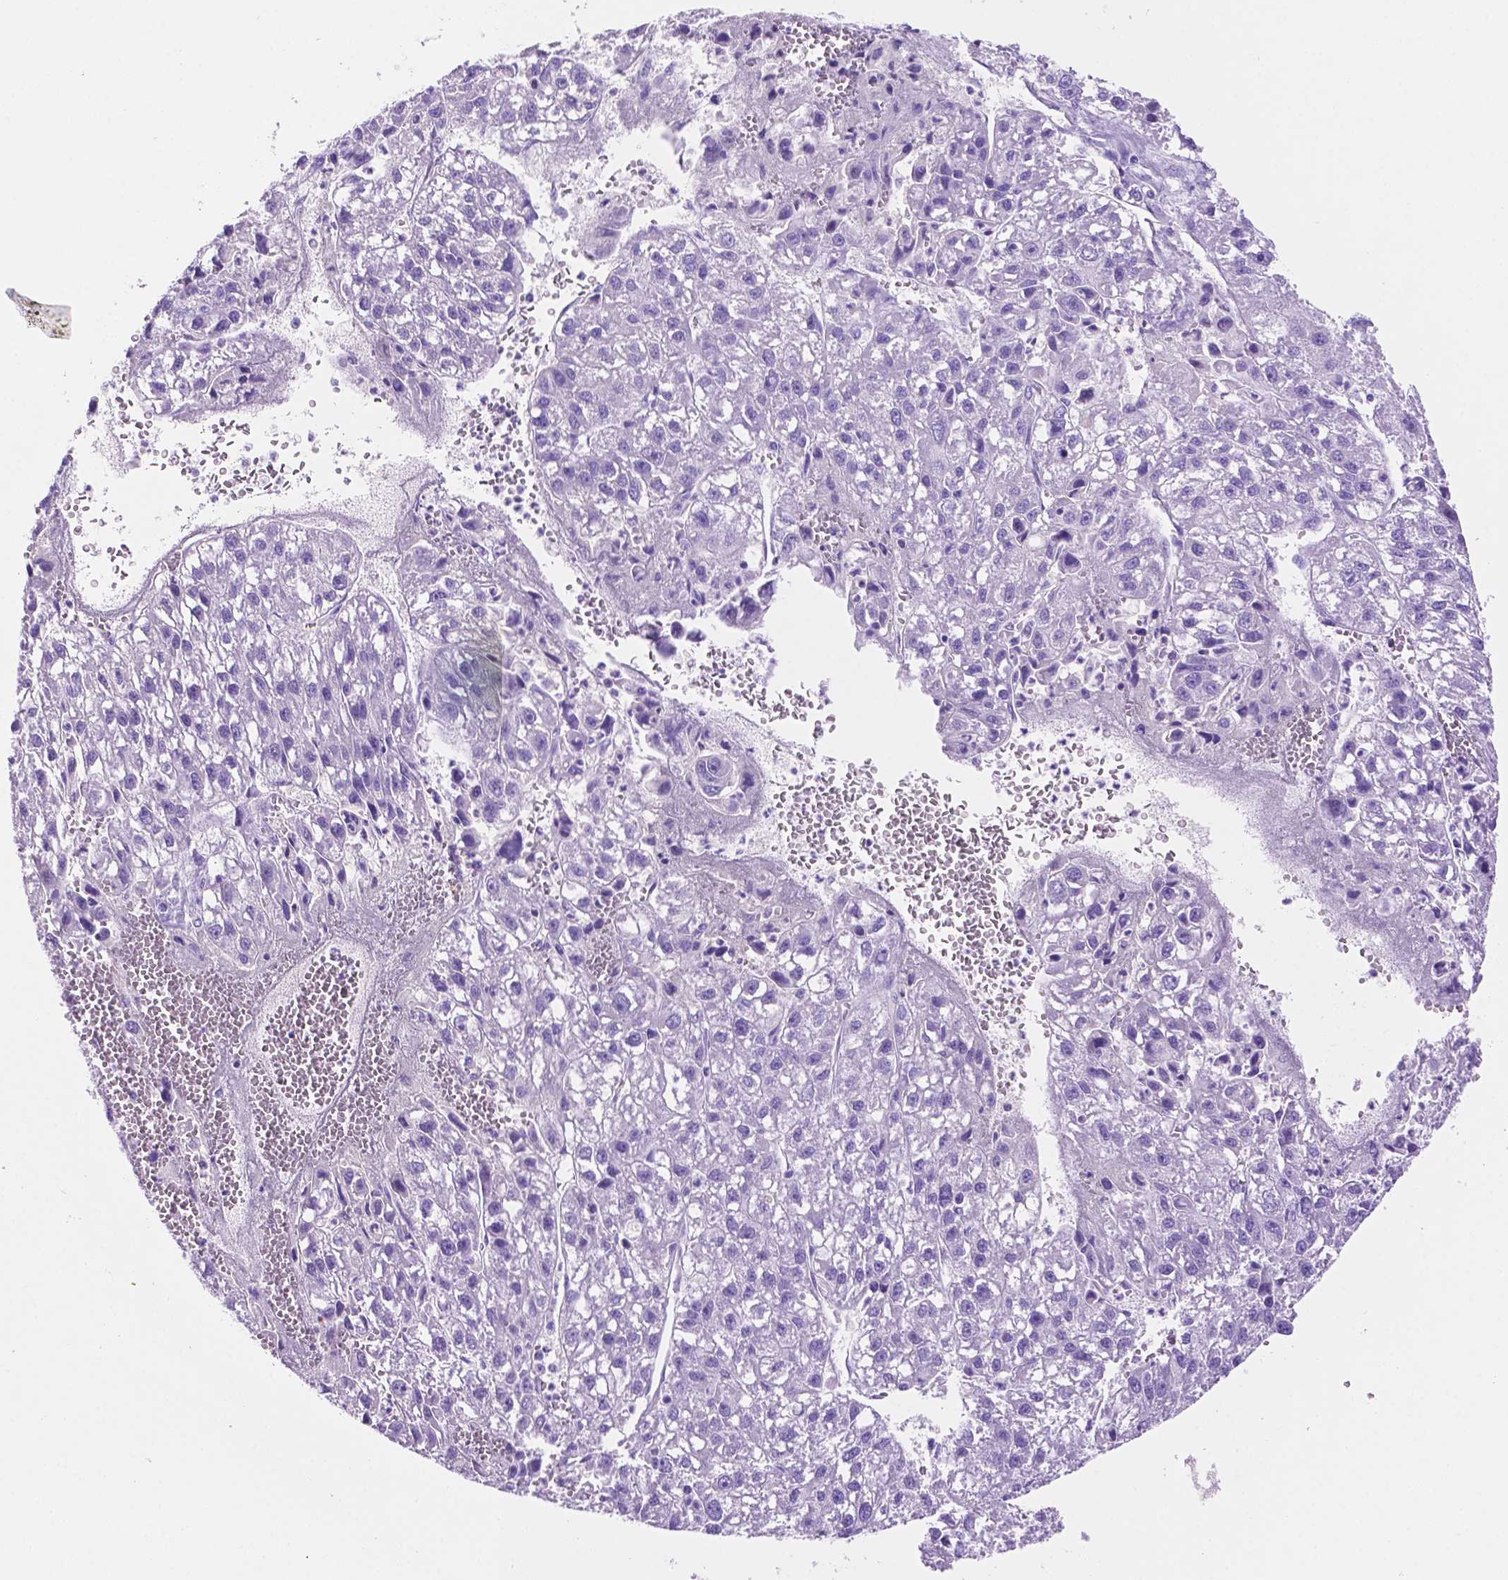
{"staining": {"intensity": "negative", "quantity": "none", "location": "none"}, "tissue": "liver cancer", "cell_type": "Tumor cells", "image_type": "cancer", "snomed": [{"axis": "morphology", "description": "Carcinoma, Hepatocellular, NOS"}, {"axis": "topography", "description": "Liver"}], "caption": "Protein analysis of hepatocellular carcinoma (liver) reveals no significant expression in tumor cells.", "gene": "FOXB2", "patient": {"sex": "female", "age": 70}}